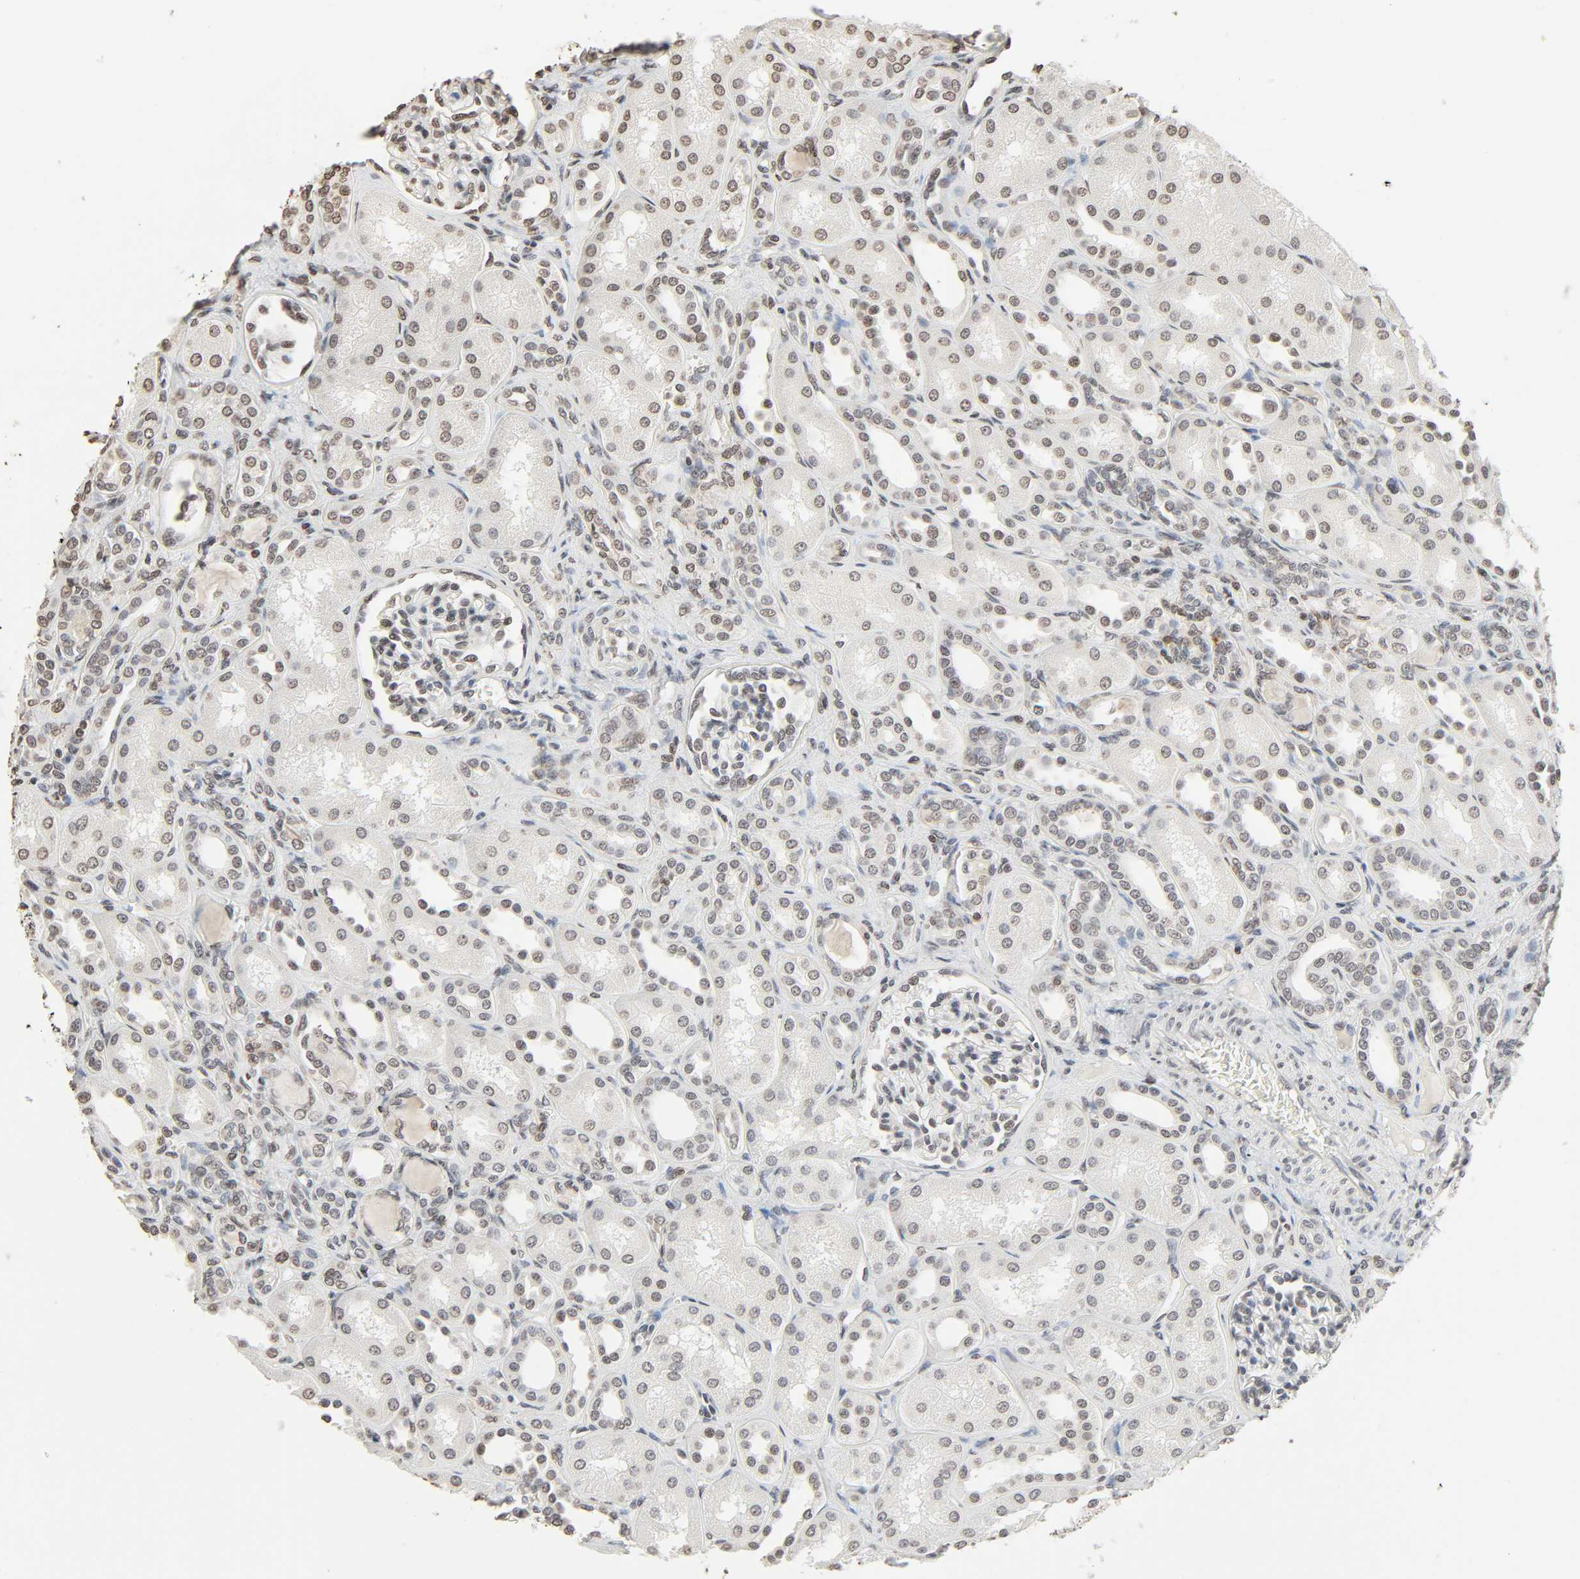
{"staining": {"intensity": "negative", "quantity": "none", "location": "none"}, "tissue": "kidney", "cell_type": "Cells in glomeruli", "image_type": "normal", "snomed": [{"axis": "morphology", "description": "Normal tissue, NOS"}, {"axis": "topography", "description": "Kidney"}], "caption": "This is a histopathology image of IHC staining of normal kidney, which shows no positivity in cells in glomeruli.", "gene": "STK4", "patient": {"sex": "male", "age": 7}}